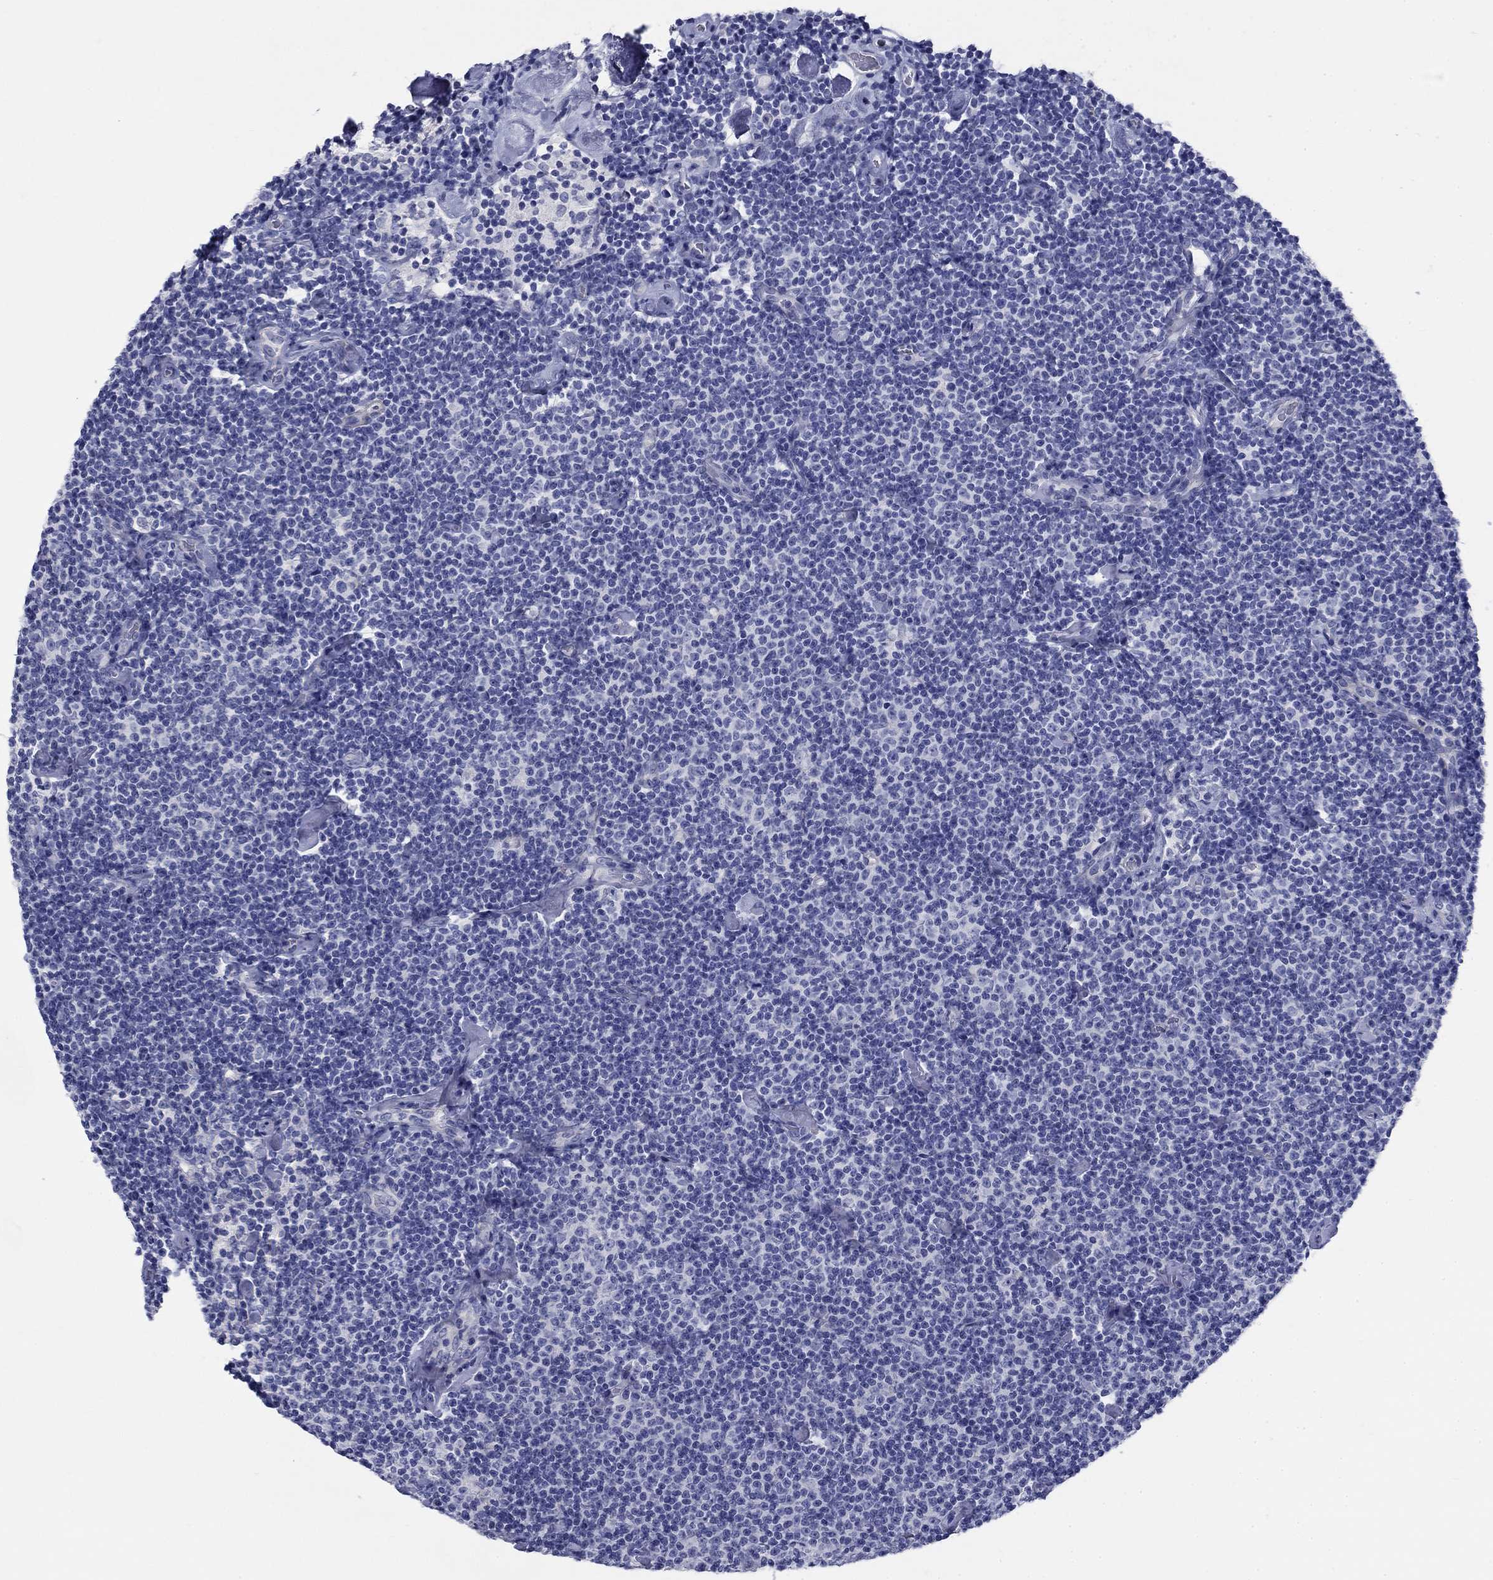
{"staining": {"intensity": "negative", "quantity": "none", "location": "none"}, "tissue": "lymphoma", "cell_type": "Tumor cells", "image_type": "cancer", "snomed": [{"axis": "morphology", "description": "Malignant lymphoma, non-Hodgkin's type, Low grade"}, {"axis": "topography", "description": "Lymph node"}], "caption": "High magnification brightfield microscopy of lymphoma stained with DAB (brown) and counterstained with hematoxylin (blue): tumor cells show no significant positivity.", "gene": "PRKCG", "patient": {"sex": "male", "age": 81}}